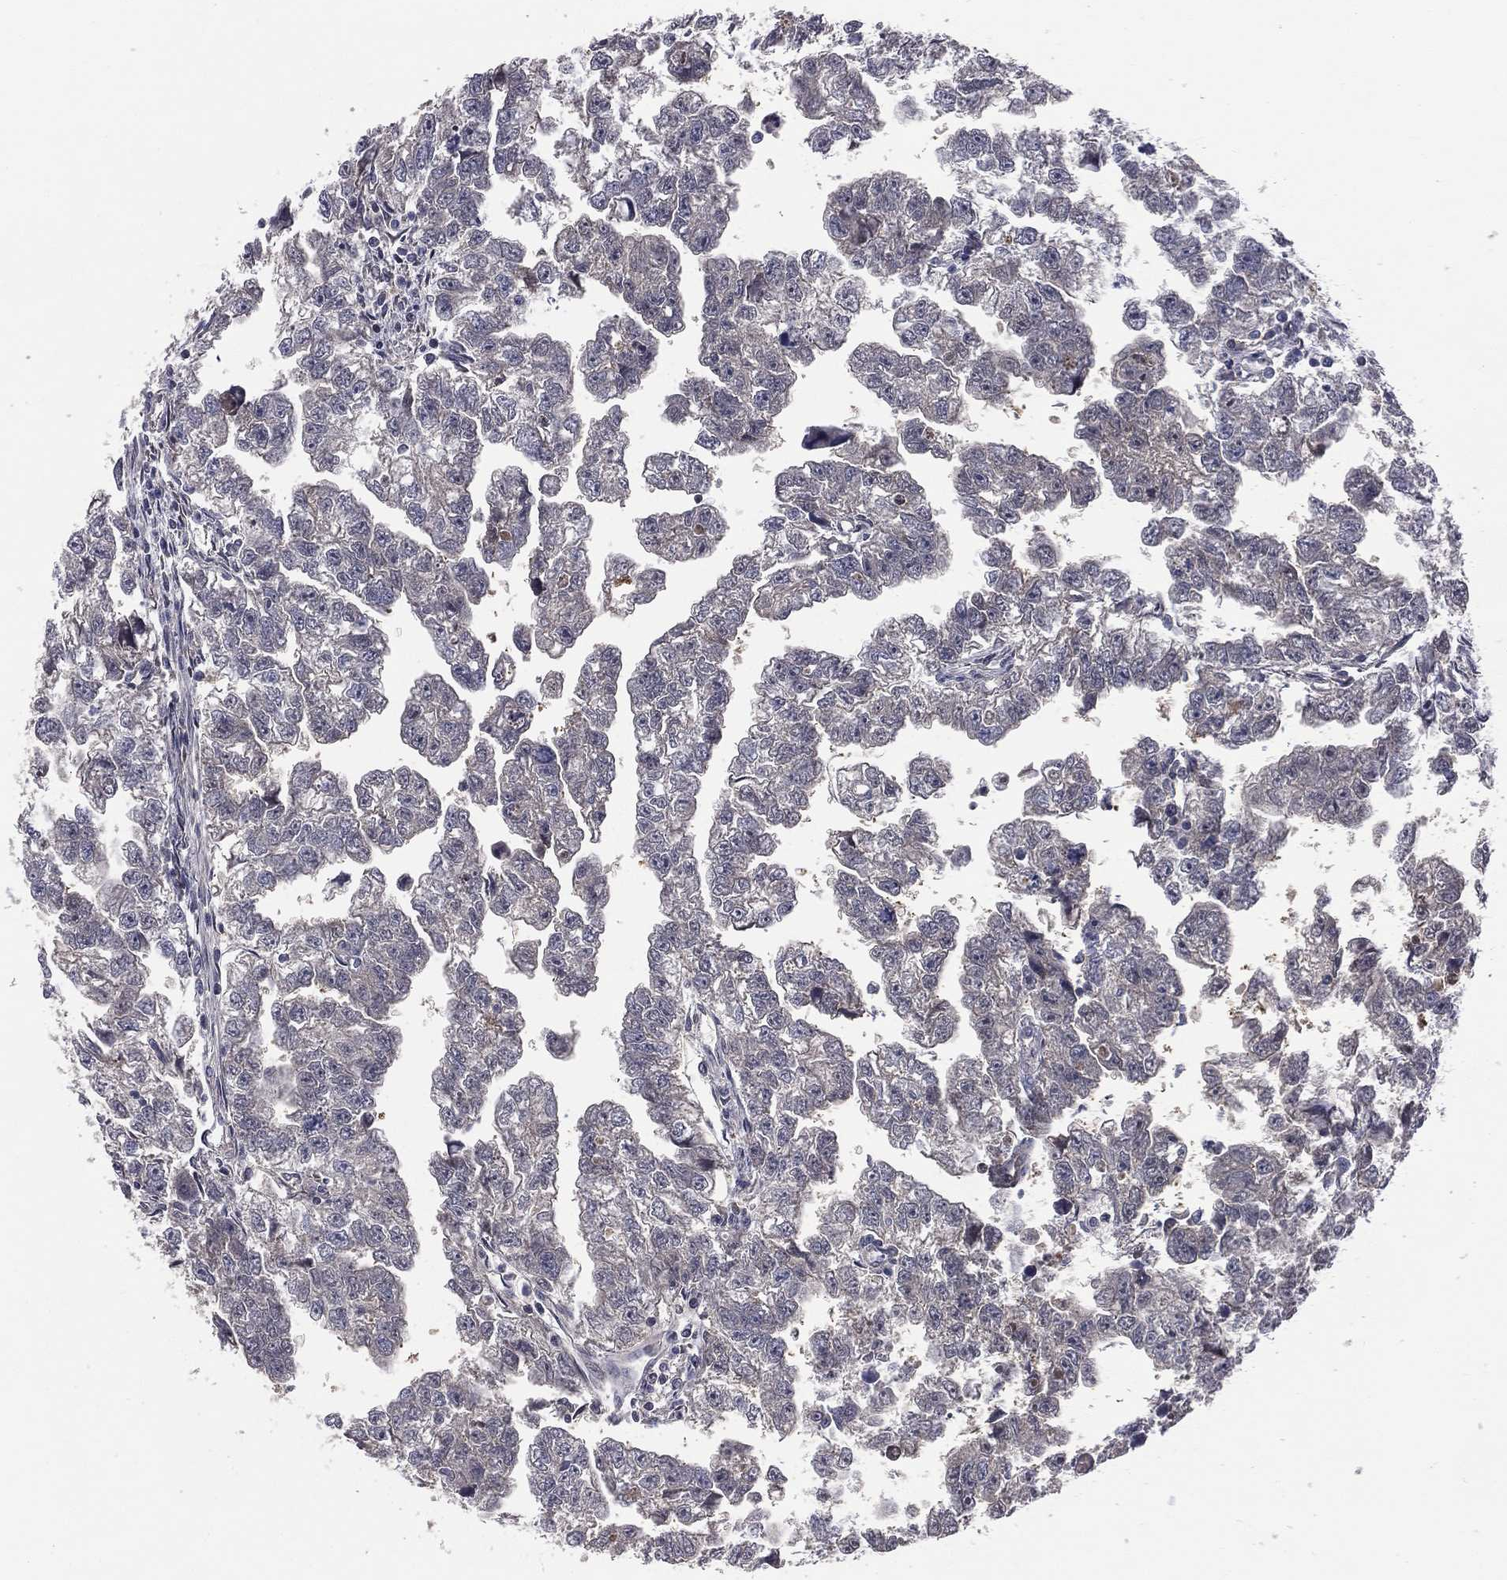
{"staining": {"intensity": "negative", "quantity": "none", "location": "none"}, "tissue": "testis cancer", "cell_type": "Tumor cells", "image_type": "cancer", "snomed": [{"axis": "morphology", "description": "Carcinoma, Embryonal, NOS"}, {"axis": "morphology", "description": "Teratoma, malignant, NOS"}, {"axis": "topography", "description": "Testis"}], "caption": "High magnification brightfield microscopy of teratoma (malignant) (testis) stained with DAB (brown) and counterstained with hematoxylin (blue): tumor cells show no significant expression.", "gene": "DMKN", "patient": {"sex": "male", "age": 44}}